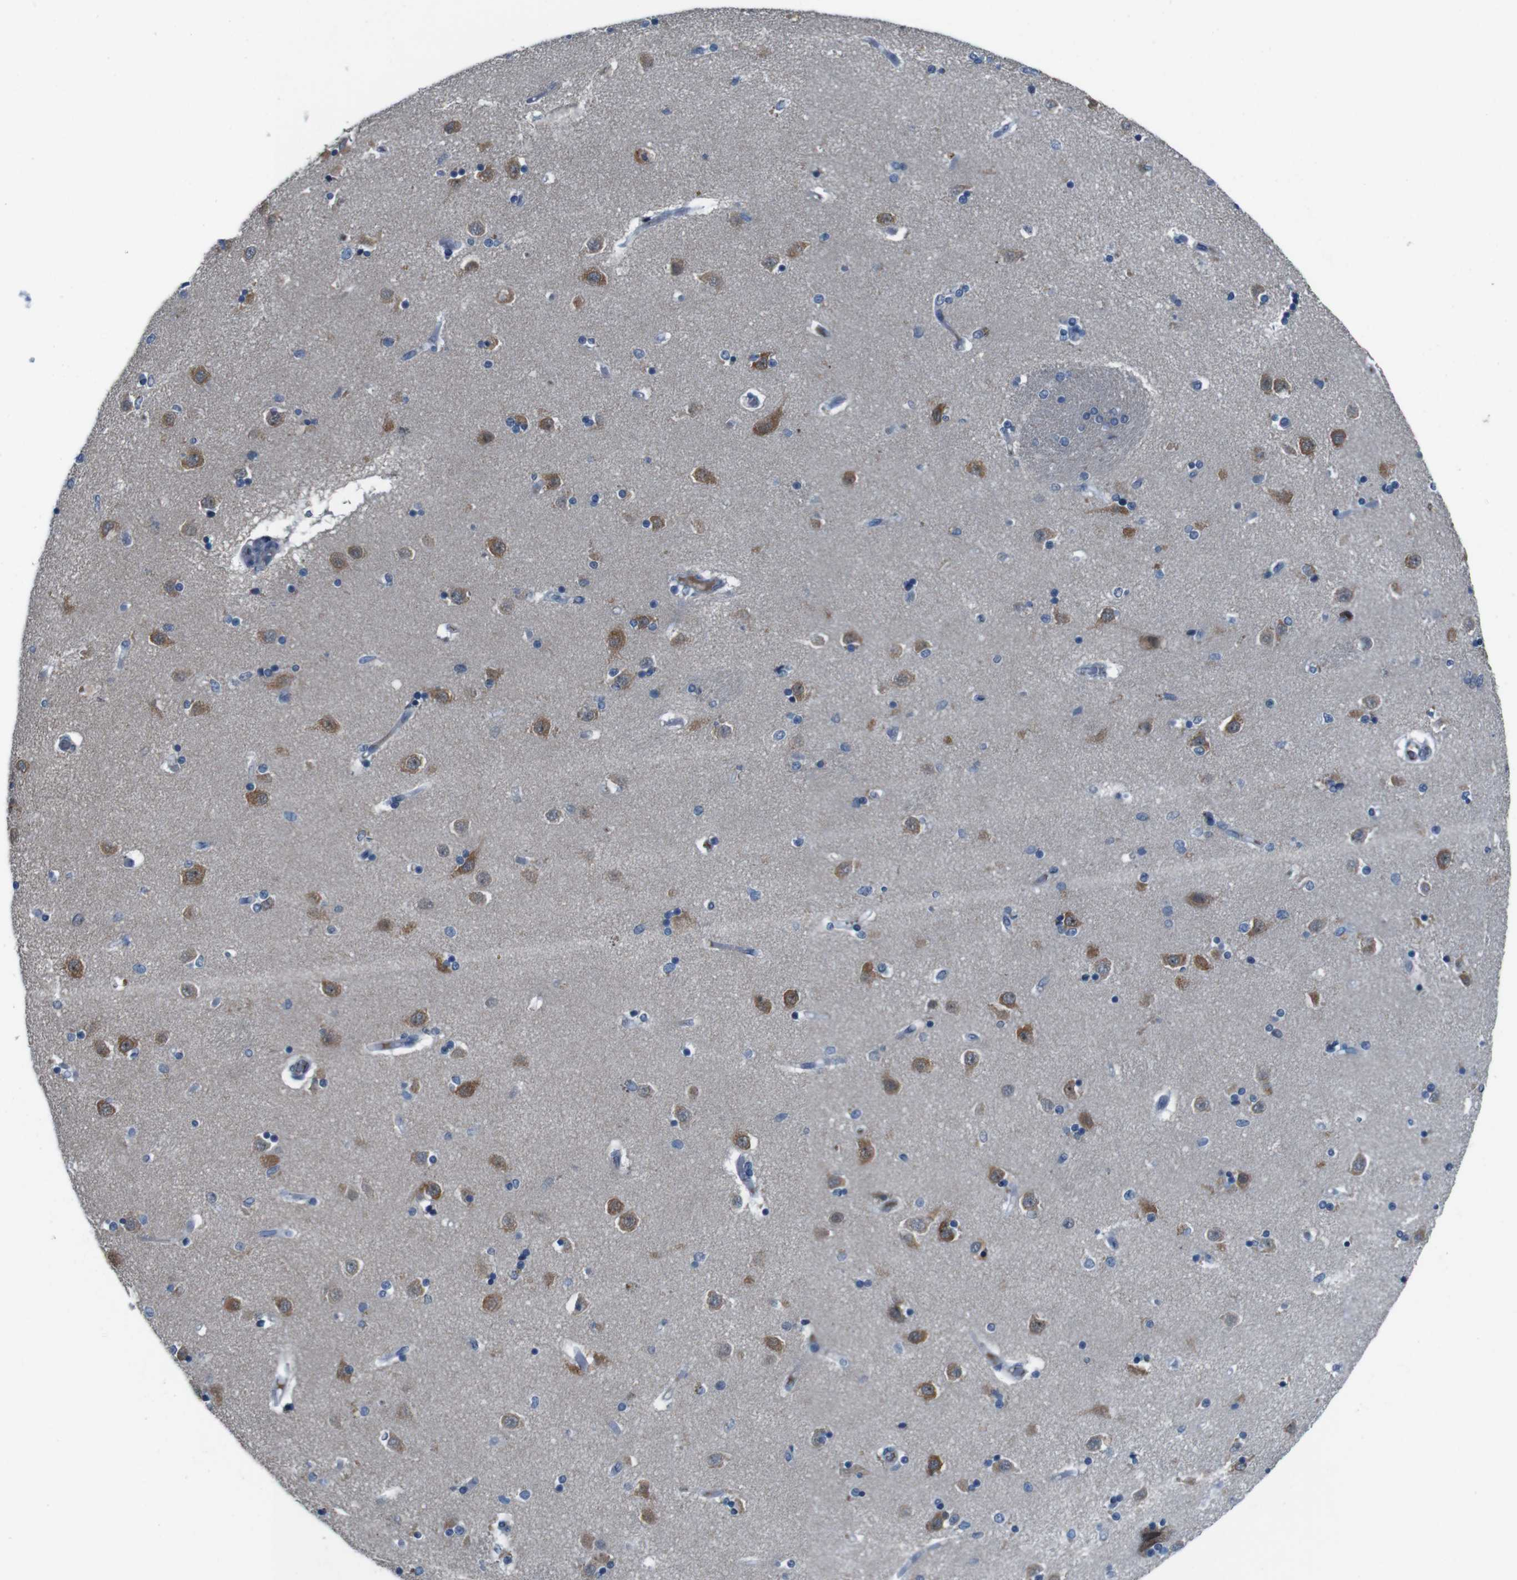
{"staining": {"intensity": "negative", "quantity": "none", "location": "none"}, "tissue": "caudate", "cell_type": "Glial cells", "image_type": "normal", "snomed": [{"axis": "morphology", "description": "Normal tissue, NOS"}, {"axis": "topography", "description": "Lateral ventricle wall"}], "caption": "High magnification brightfield microscopy of benign caudate stained with DAB (3,3'-diaminobenzidine) (brown) and counterstained with hematoxylin (blue): glial cells show no significant positivity. (Stains: DAB immunohistochemistry with hematoxylin counter stain, Microscopy: brightfield microscopy at high magnification).", "gene": "CDHR2", "patient": {"sex": "female", "age": 54}}